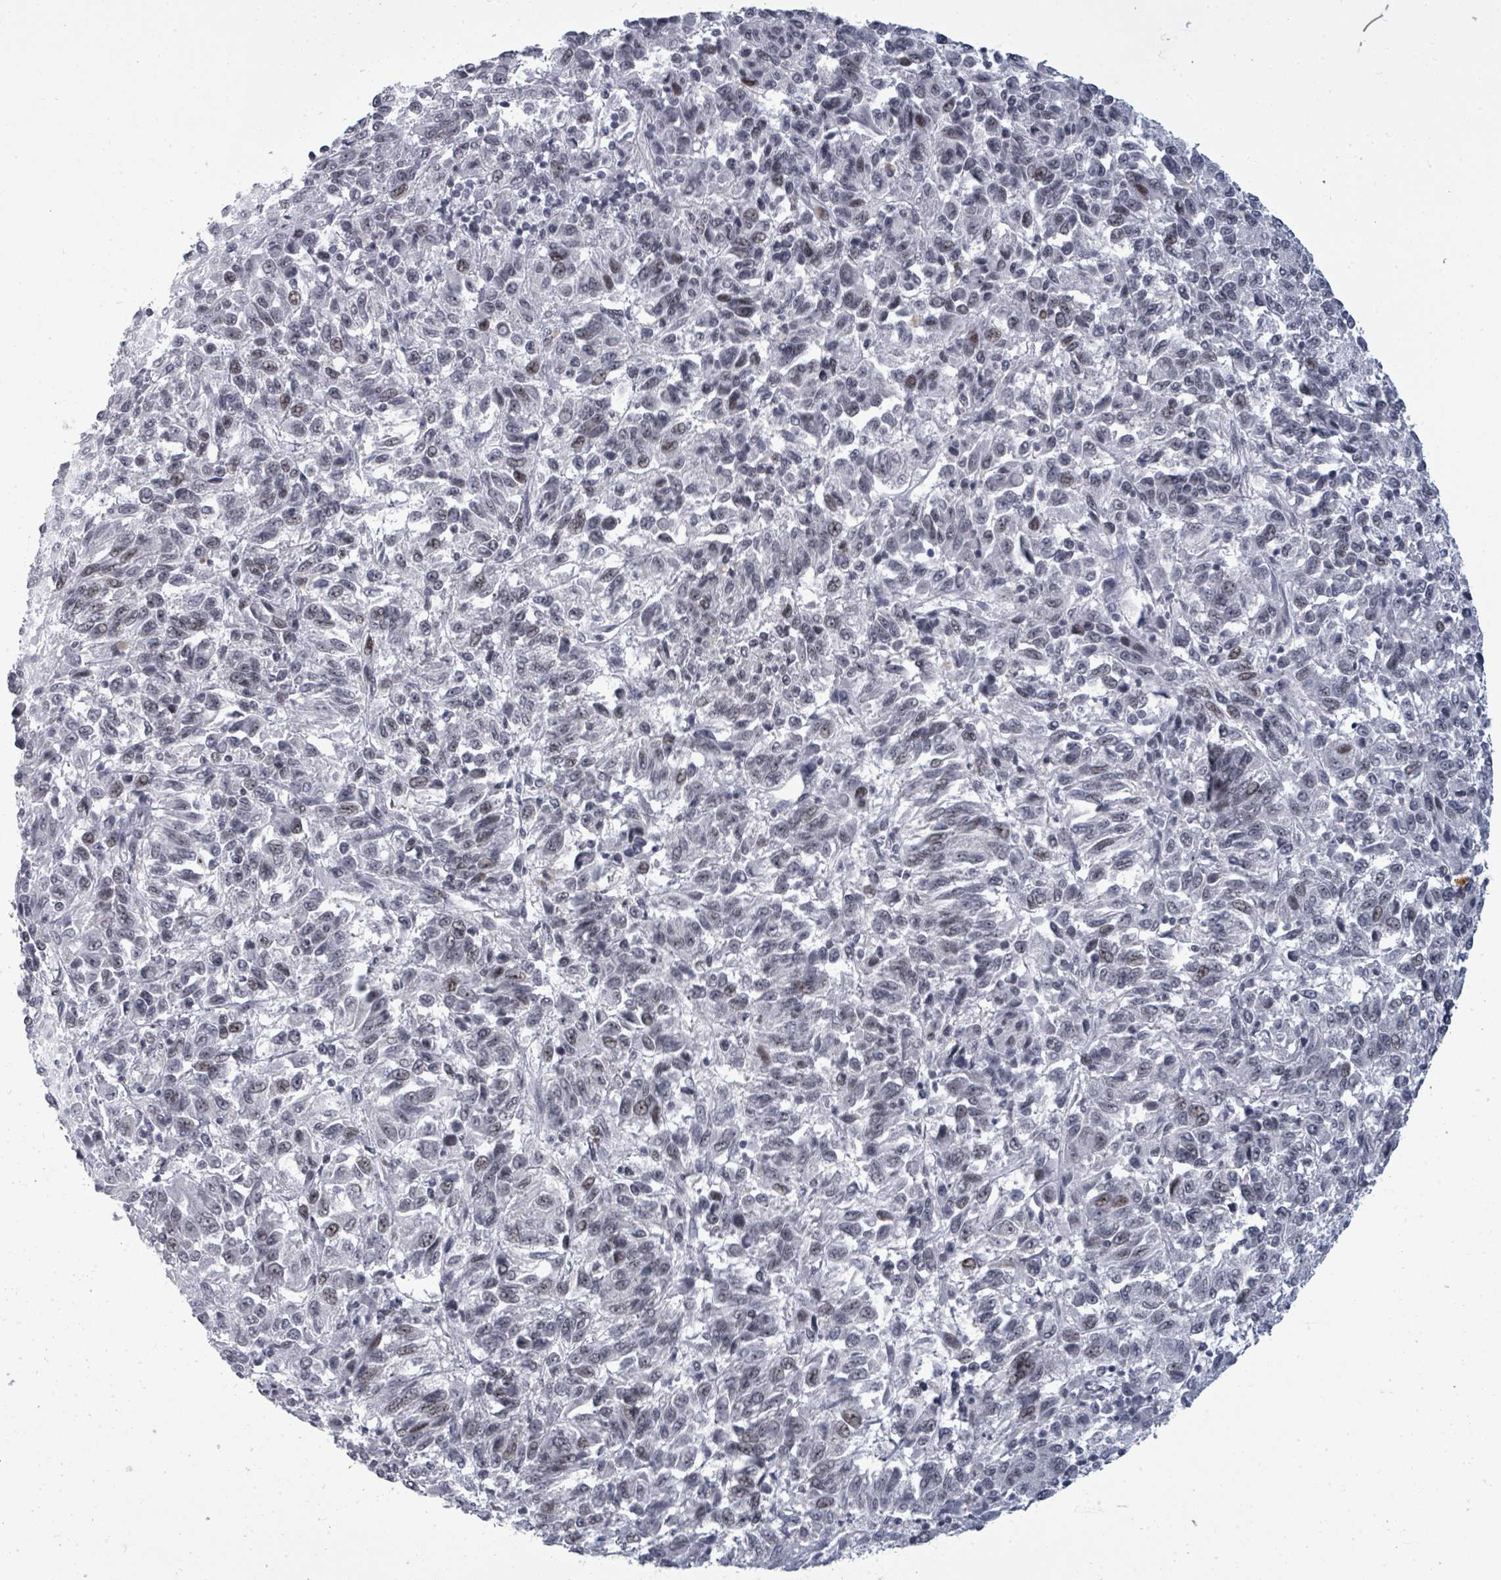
{"staining": {"intensity": "weak", "quantity": "<25%", "location": "nuclear"}, "tissue": "melanoma", "cell_type": "Tumor cells", "image_type": "cancer", "snomed": [{"axis": "morphology", "description": "Malignant melanoma, Metastatic site"}, {"axis": "topography", "description": "Lung"}], "caption": "This is an immunohistochemistry image of human malignant melanoma (metastatic site). There is no staining in tumor cells.", "gene": "ERCC5", "patient": {"sex": "male", "age": 64}}